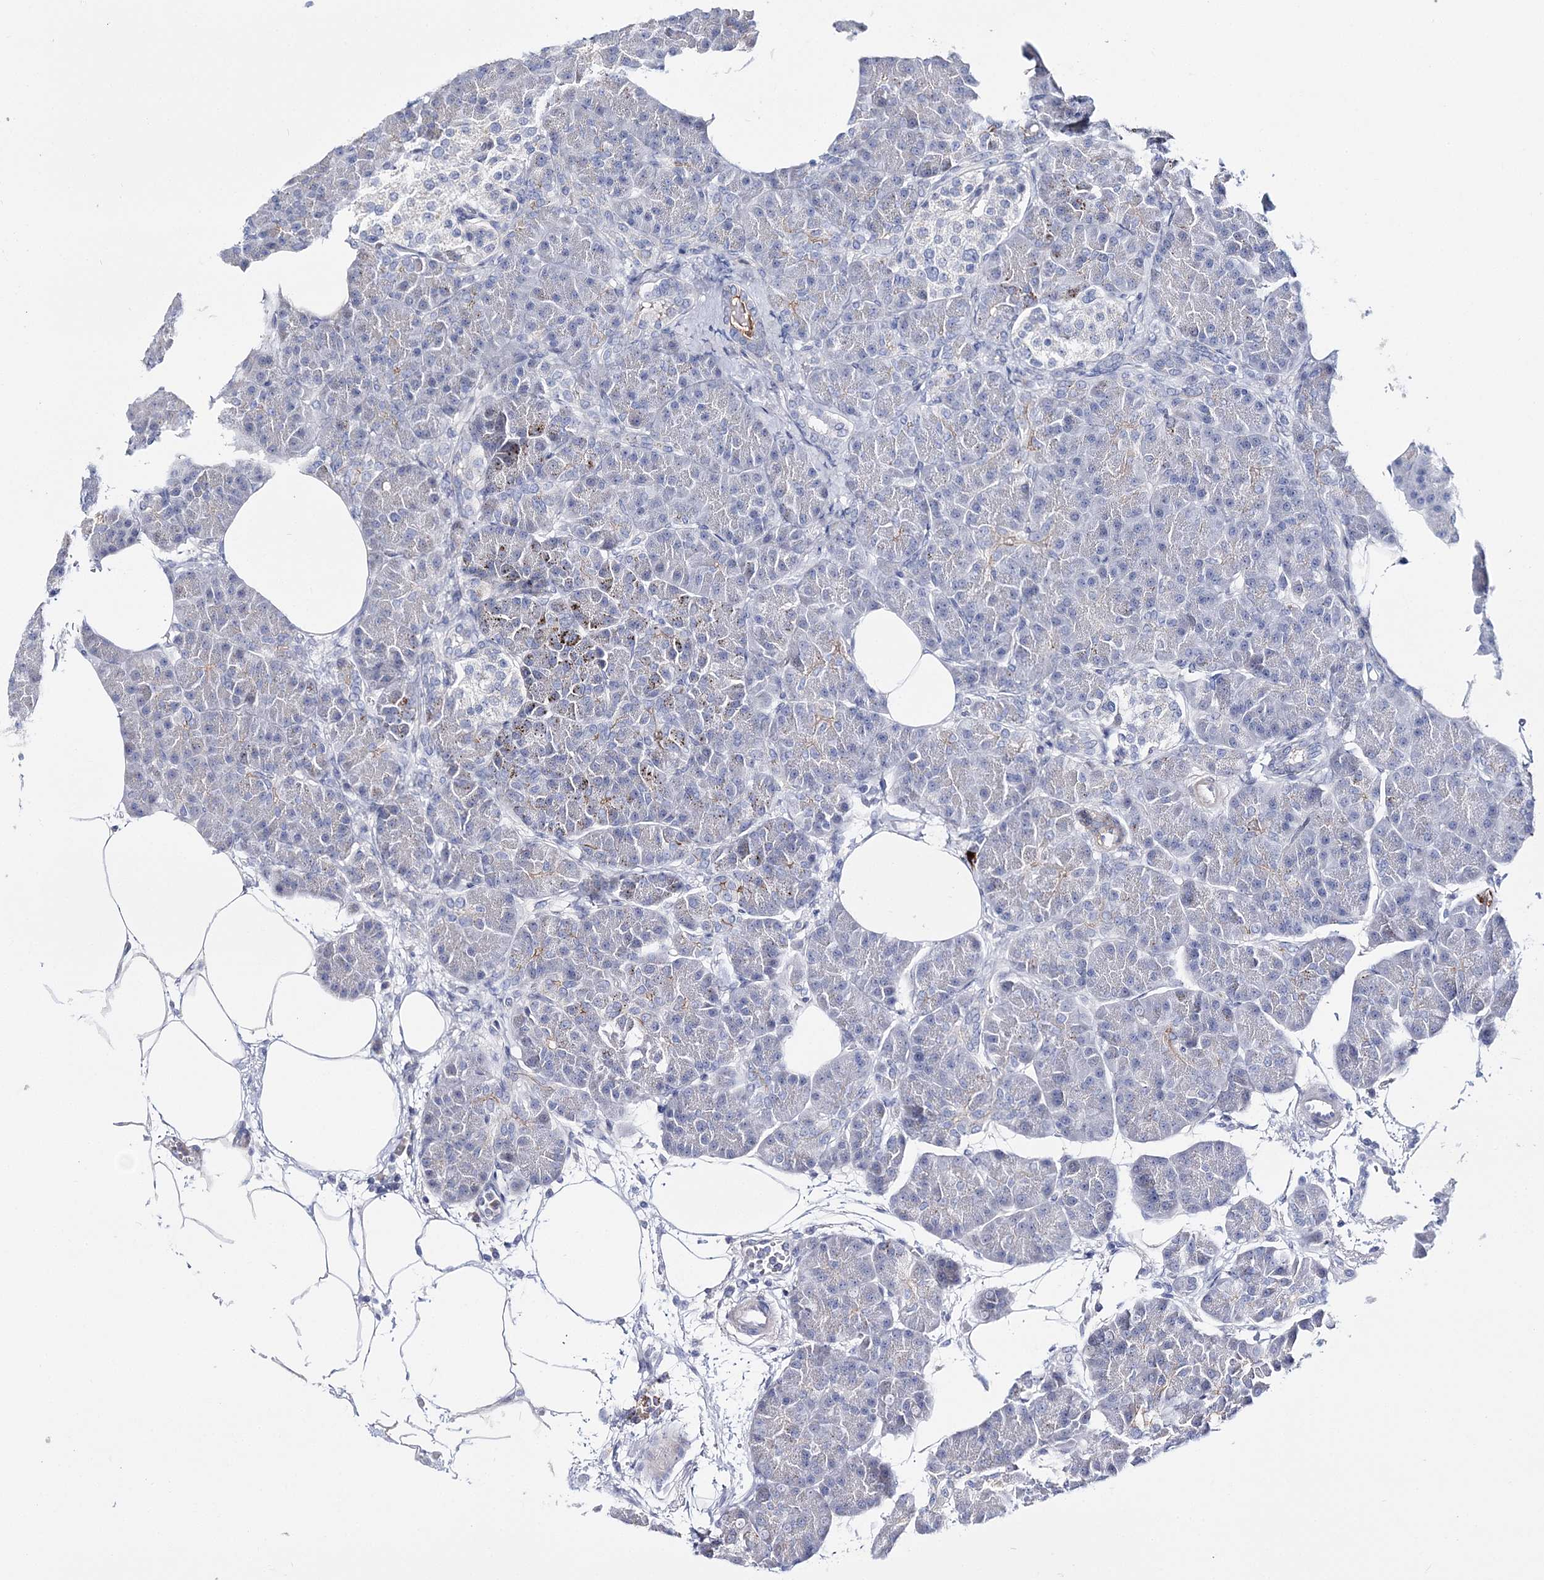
{"staining": {"intensity": "weak", "quantity": "<25%", "location": "cytoplasmic/membranous"}, "tissue": "pancreas", "cell_type": "Exocrine glandular cells", "image_type": "normal", "snomed": [{"axis": "morphology", "description": "Normal tissue, NOS"}, {"axis": "topography", "description": "Pancreas"}], "caption": "The micrograph shows no significant staining in exocrine glandular cells of pancreas.", "gene": "ANO1", "patient": {"sex": "female", "age": 70}}